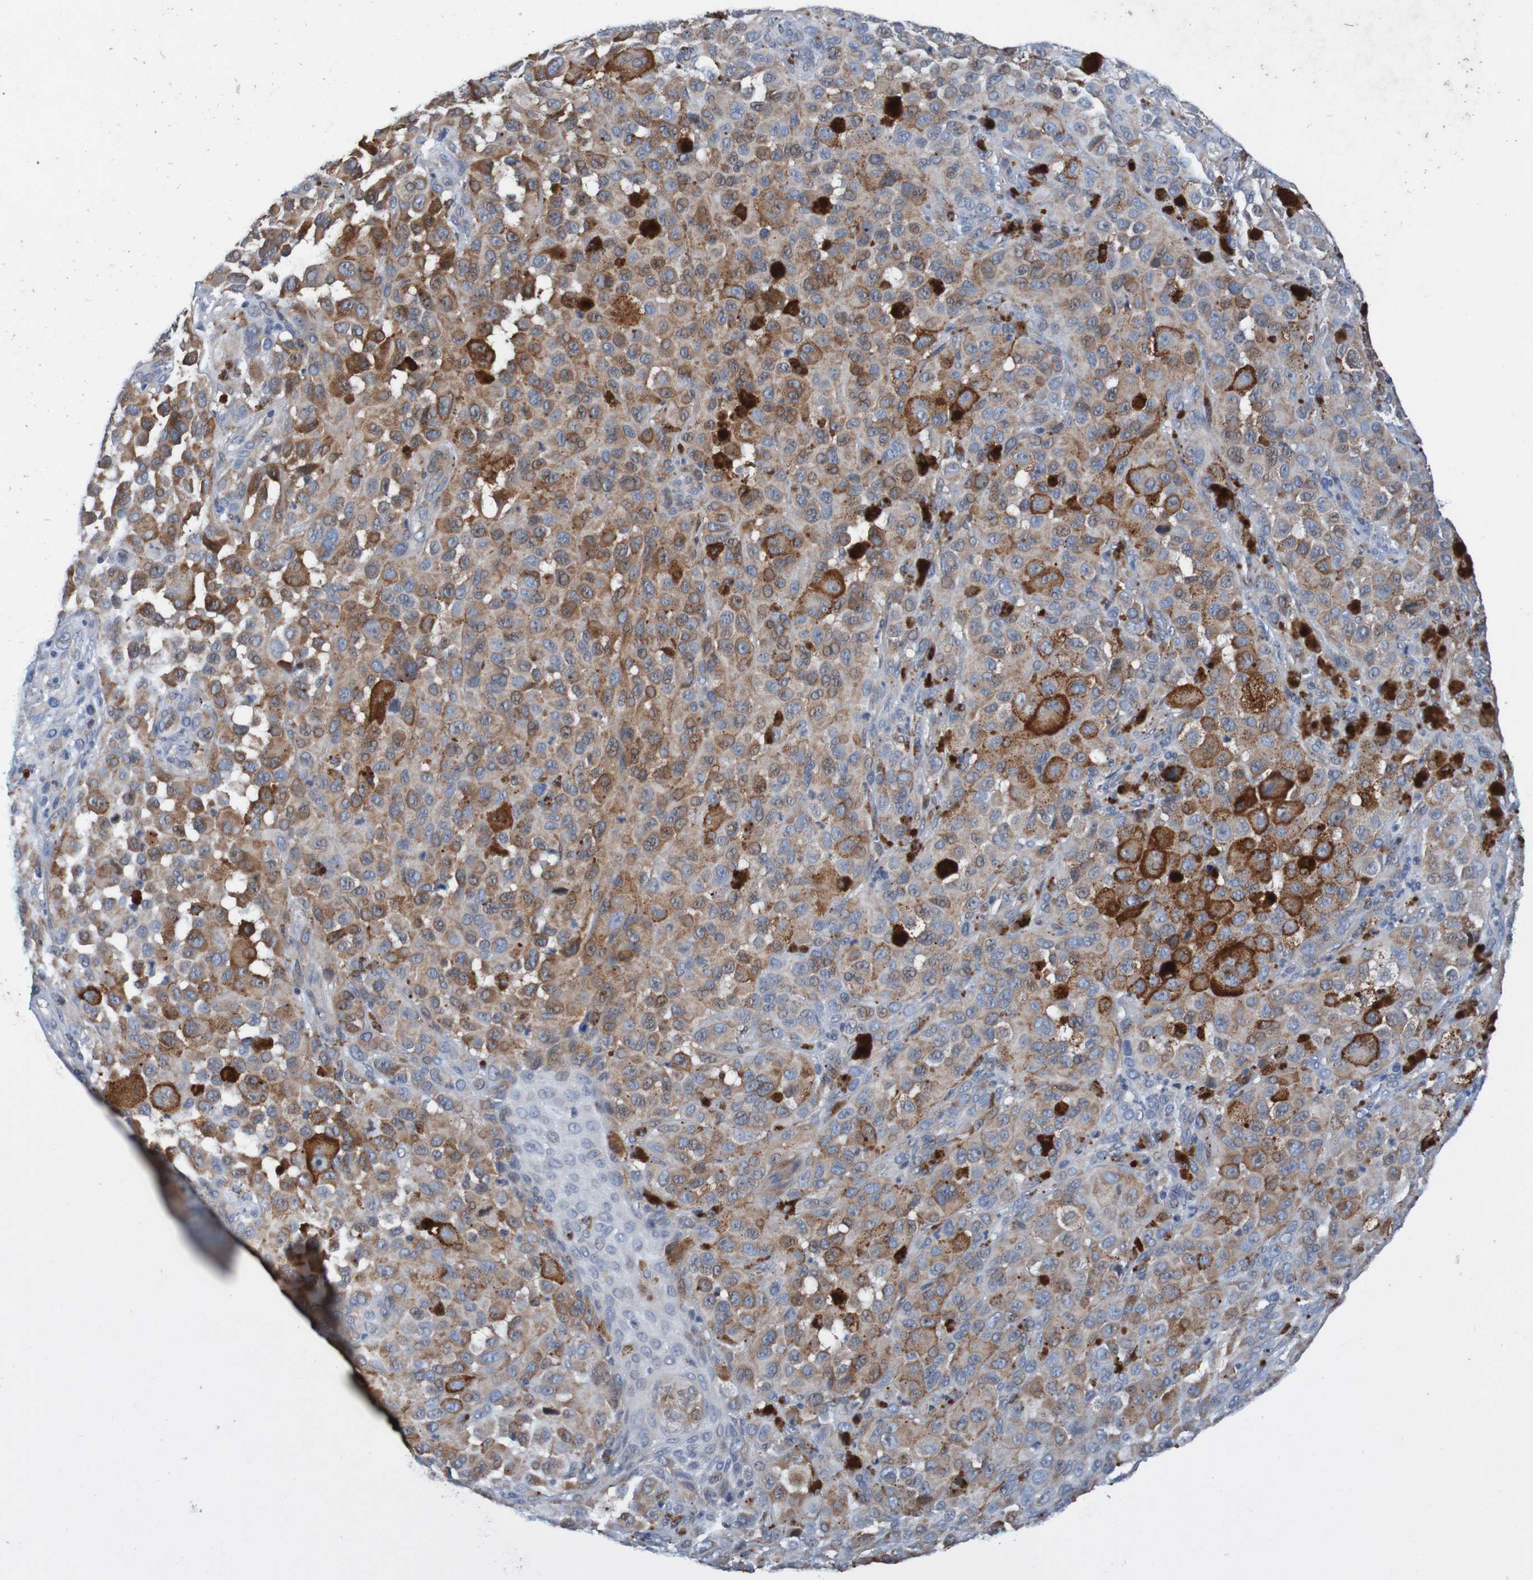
{"staining": {"intensity": "moderate", "quantity": ">75%", "location": "cytoplasmic/membranous"}, "tissue": "melanoma", "cell_type": "Tumor cells", "image_type": "cancer", "snomed": [{"axis": "morphology", "description": "Malignant melanoma, NOS"}, {"axis": "topography", "description": "Skin"}], "caption": "Immunohistochemistry image of human melanoma stained for a protein (brown), which displays medium levels of moderate cytoplasmic/membranous expression in about >75% of tumor cells.", "gene": "CPED1", "patient": {"sex": "male", "age": 96}}